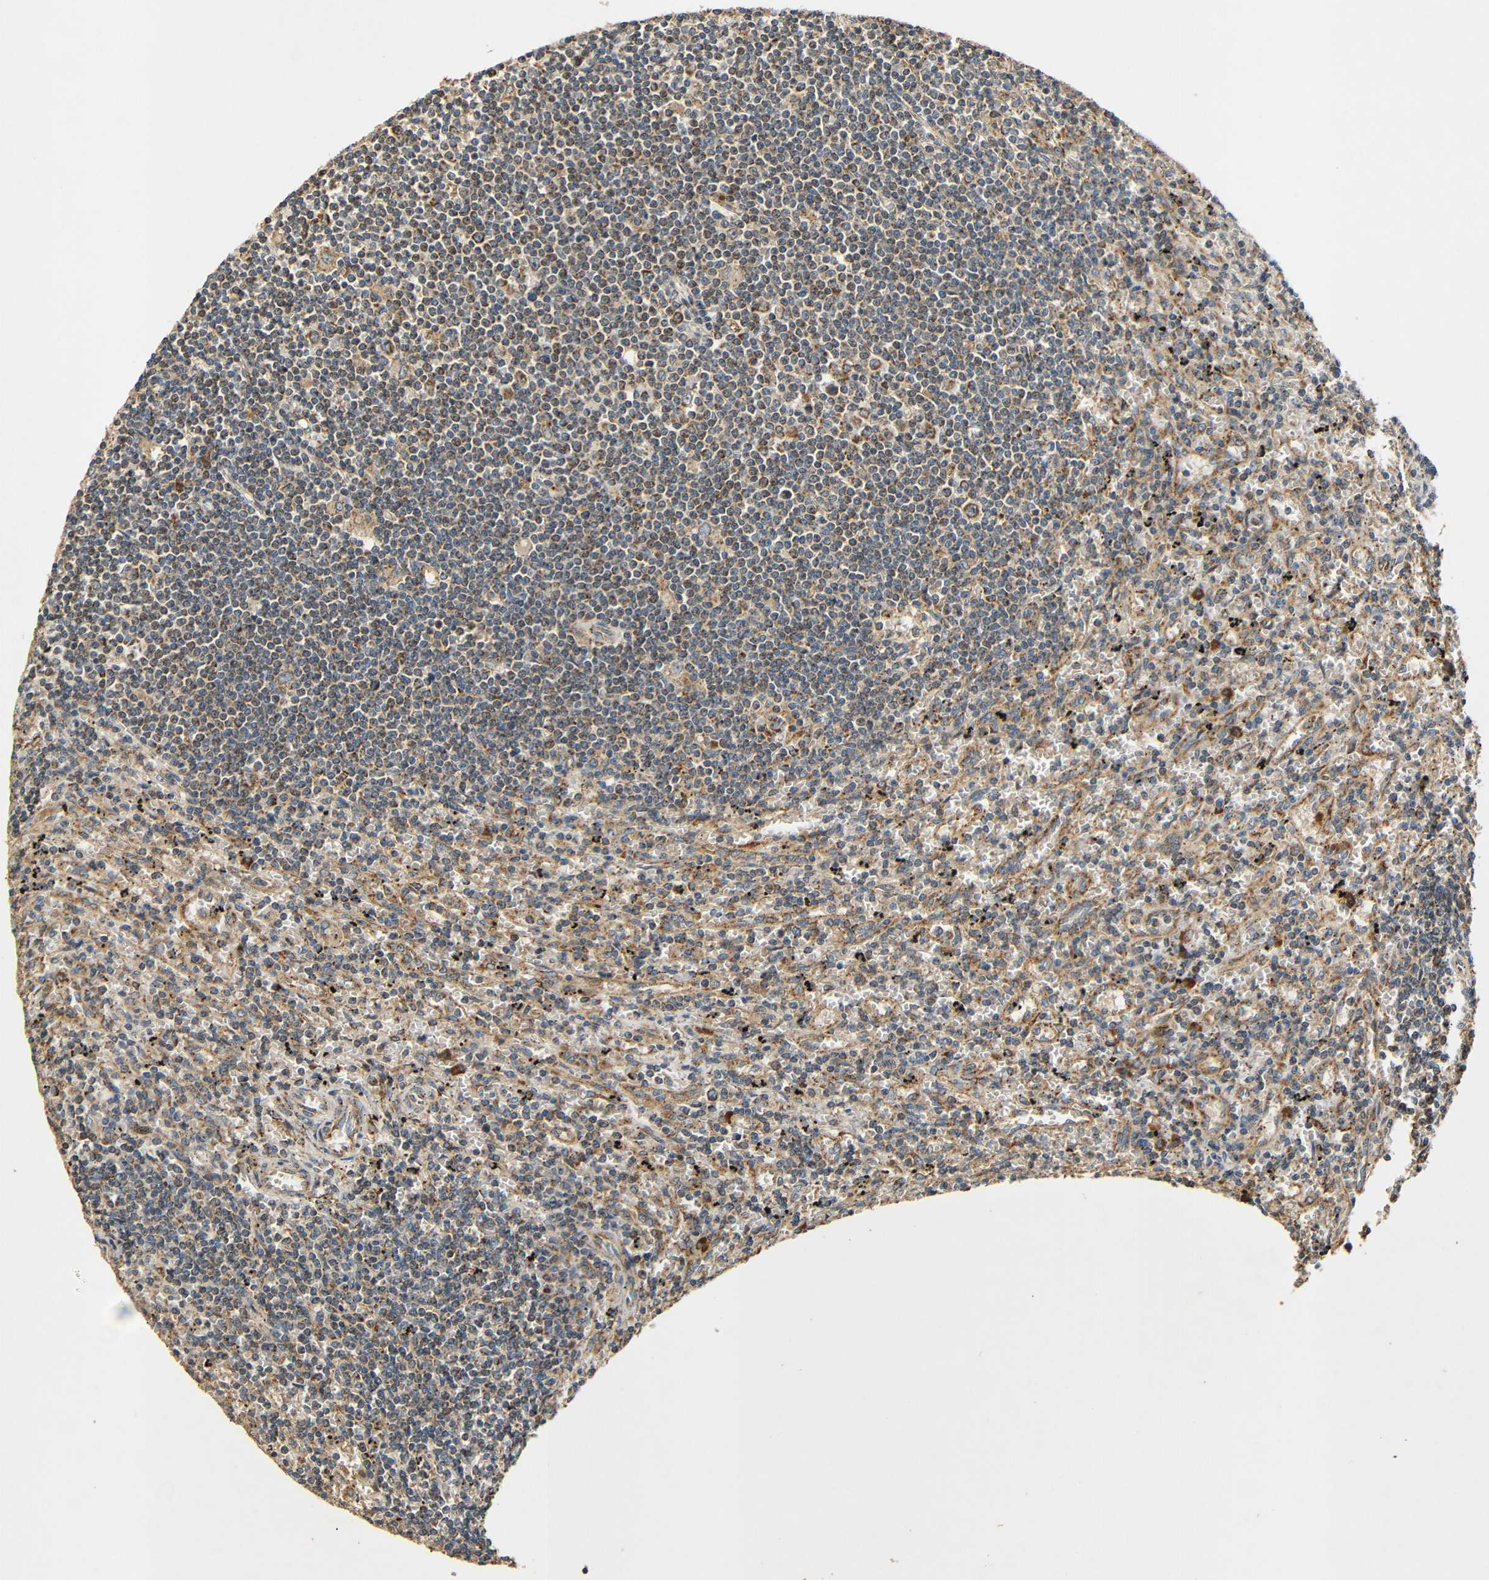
{"staining": {"intensity": "moderate", "quantity": ">75%", "location": "cytoplasmic/membranous"}, "tissue": "lymphoma", "cell_type": "Tumor cells", "image_type": "cancer", "snomed": [{"axis": "morphology", "description": "Malignant lymphoma, non-Hodgkin's type, Low grade"}, {"axis": "topography", "description": "Spleen"}], "caption": "IHC image of neoplastic tissue: lymphoma stained using immunohistochemistry (IHC) demonstrates medium levels of moderate protein expression localized specifically in the cytoplasmic/membranous of tumor cells, appearing as a cytoplasmic/membranous brown color.", "gene": "KAZALD1", "patient": {"sex": "male", "age": 76}}